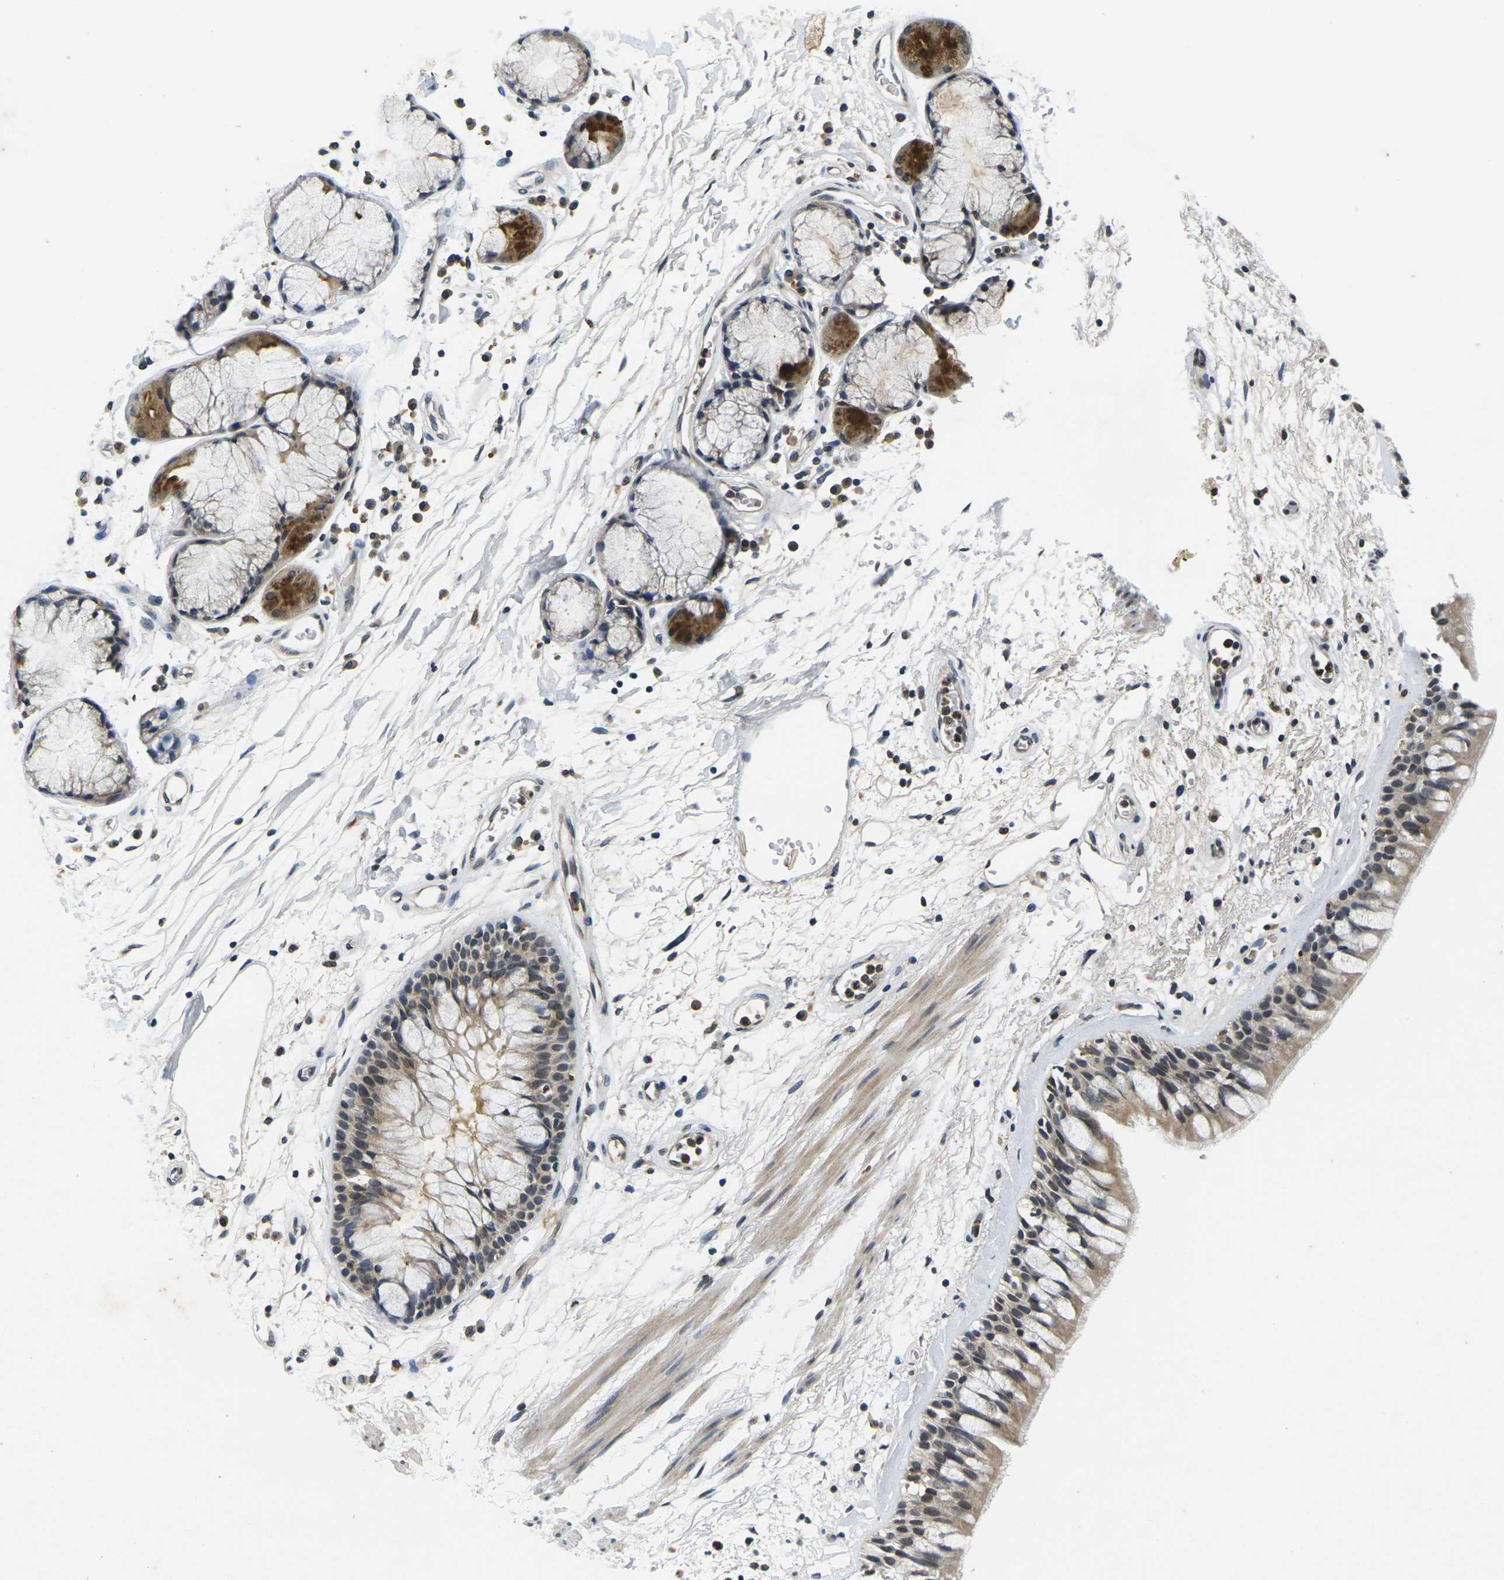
{"staining": {"intensity": "weak", "quantity": ">75%", "location": "cytoplasmic/membranous"}, "tissue": "bronchus", "cell_type": "Respiratory epithelial cells", "image_type": "normal", "snomed": [{"axis": "morphology", "description": "Normal tissue, NOS"}, {"axis": "morphology", "description": "Adenocarcinoma, NOS"}, {"axis": "topography", "description": "Bronchus"}, {"axis": "topography", "description": "Lung"}], "caption": "The photomicrograph shows immunohistochemical staining of unremarkable bronchus. There is weak cytoplasmic/membranous positivity is present in about >75% of respiratory epithelial cells. Immunohistochemistry (ihc) stains the protein in brown and the nuclei are stained blue.", "gene": "C1QC", "patient": {"sex": "female", "age": 54}}